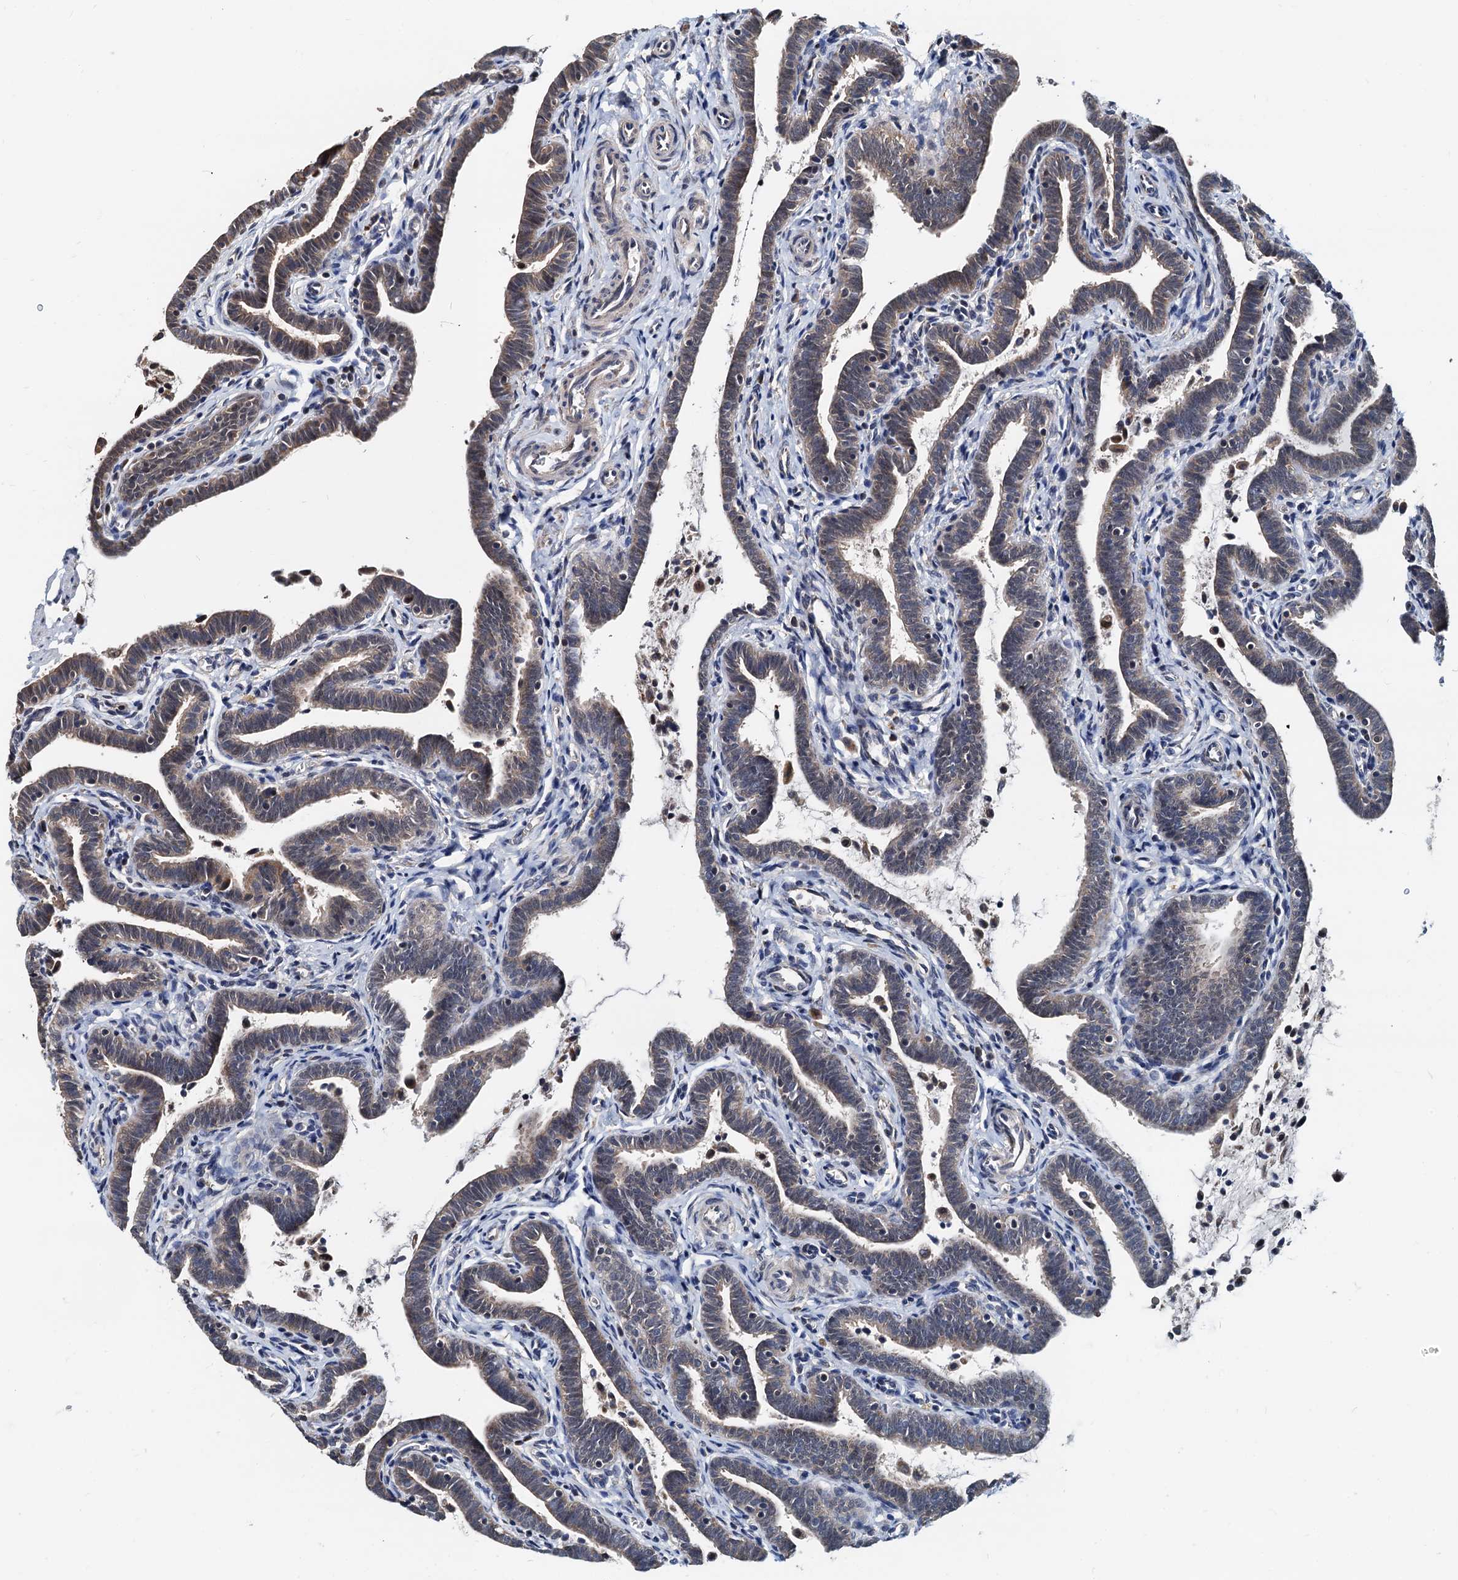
{"staining": {"intensity": "moderate", "quantity": "25%-75%", "location": "cytoplasmic/membranous"}, "tissue": "fallopian tube", "cell_type": "Glandular cells", "image_type": "normal", "snomed": [{"axis": "morphology", "description": "Normal tissue, NOS"}, {"axis": "topography", "description": "Fallopian tube"}], "caption": "This micrograph displays normal fallopian tube stained with immunohistochemistry to label a protein in brown. The cytoplasmic/membranous of glandular cells show moderate positivity for the protein. Nuclei are counter-stained blue.", "gene": "MCMBP", "patient": {"sex": "female", "age": 36}}